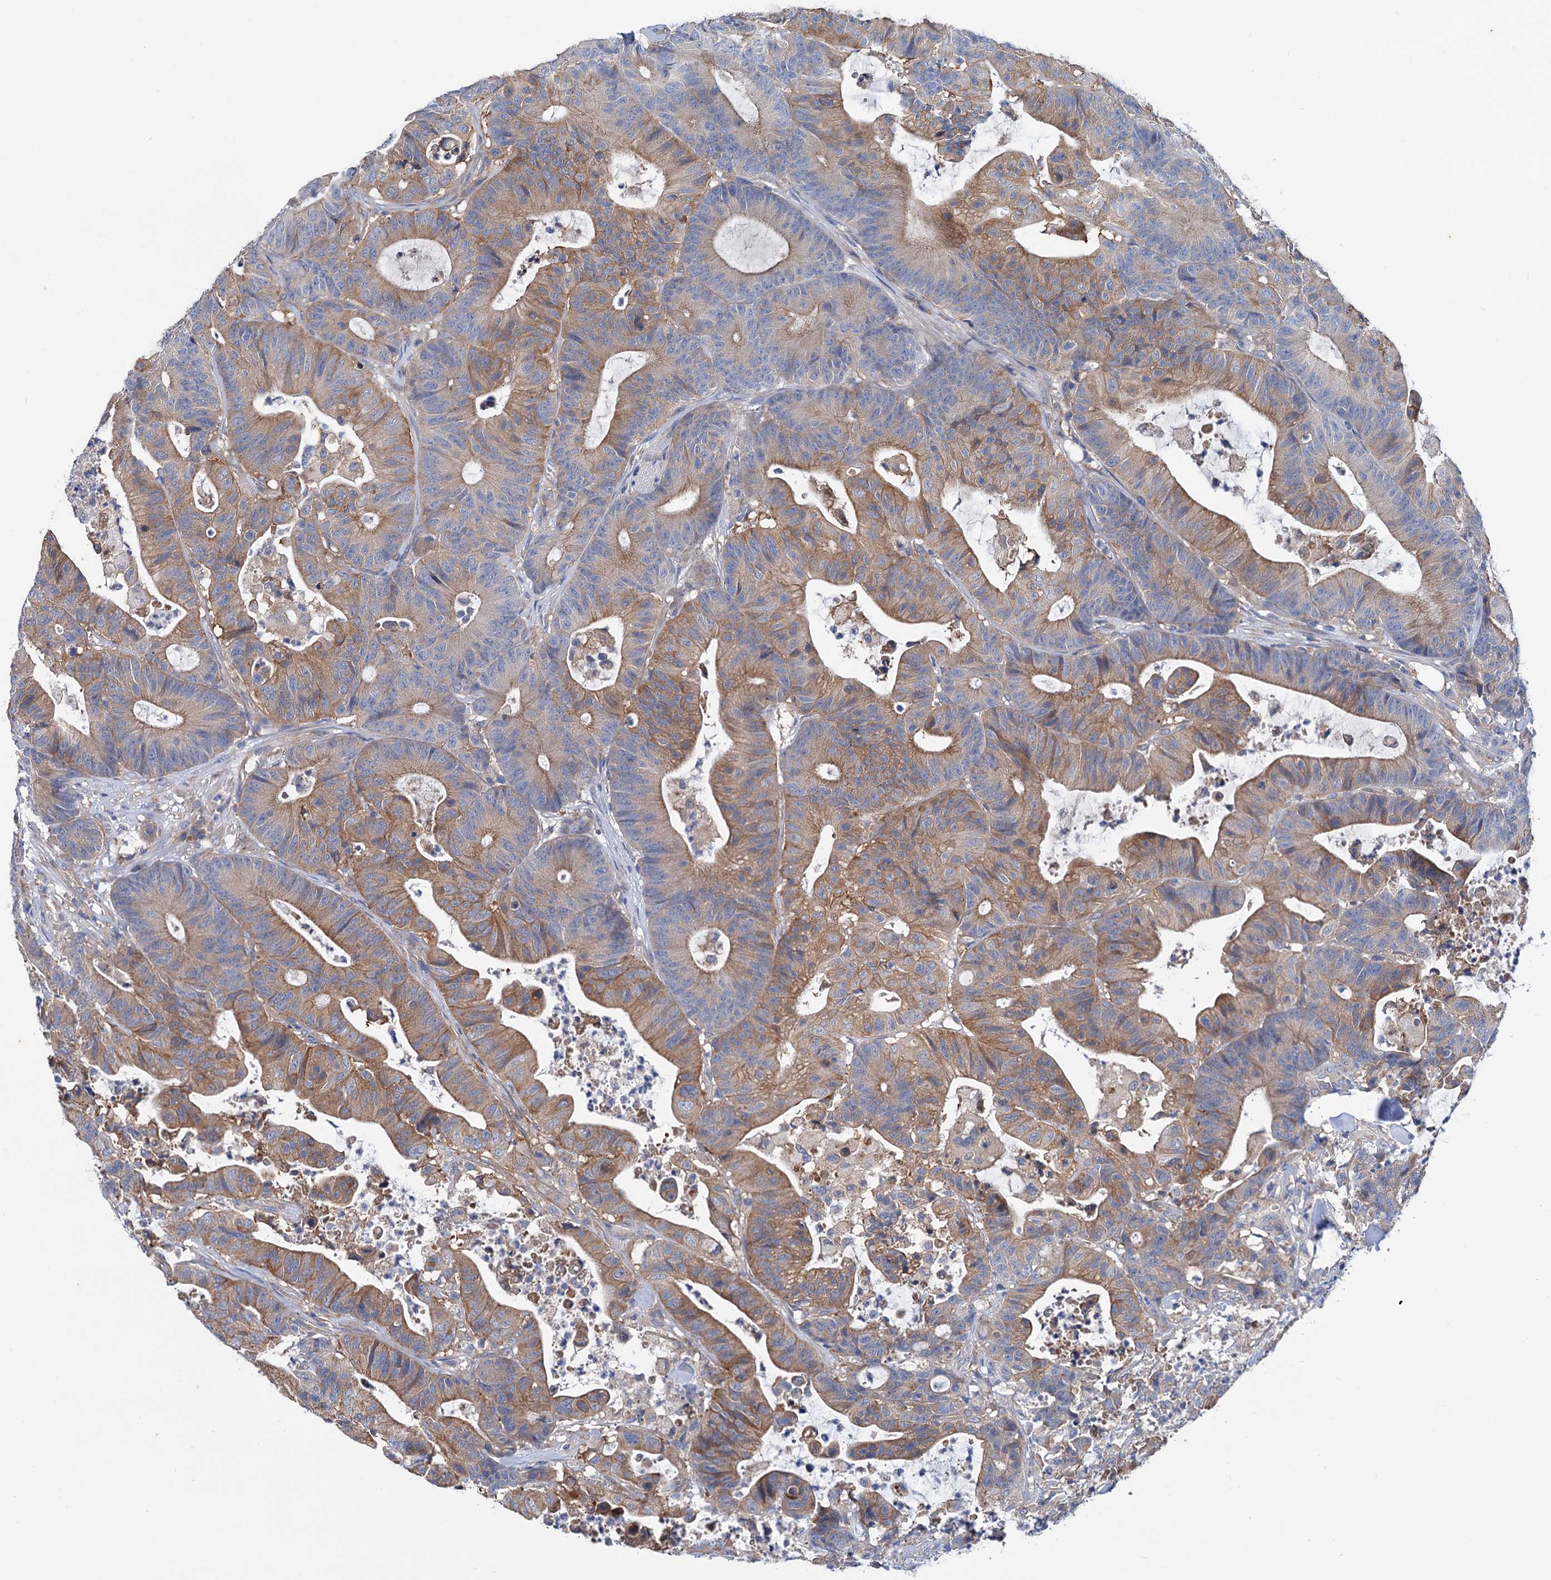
{"staining": {"intensity": "moderate", "quantity": "25%-75%", "location": "cytoplasmic/membranous"}, "tissue": "colorectal cancer", "cell_type": "Tumor cells", "image_type": "cancer", "snomed": [{"axis": "morphology", "description": "Adenocarcinoma, NOS"}, {"axis": "topography", "description": "Colon"}], "caption": "Immunohistochemical staining of human colorectal cancer (adenocarcinoma) reveals medium levels of moderate cytoplasmic/membranous positivity in about 25%-75% of tumor cells. (DAB = brown stain, brightfield microscopy at high magnification).", "gene": "TRIM55", "patient": {"sex": "female", "age": 84}}